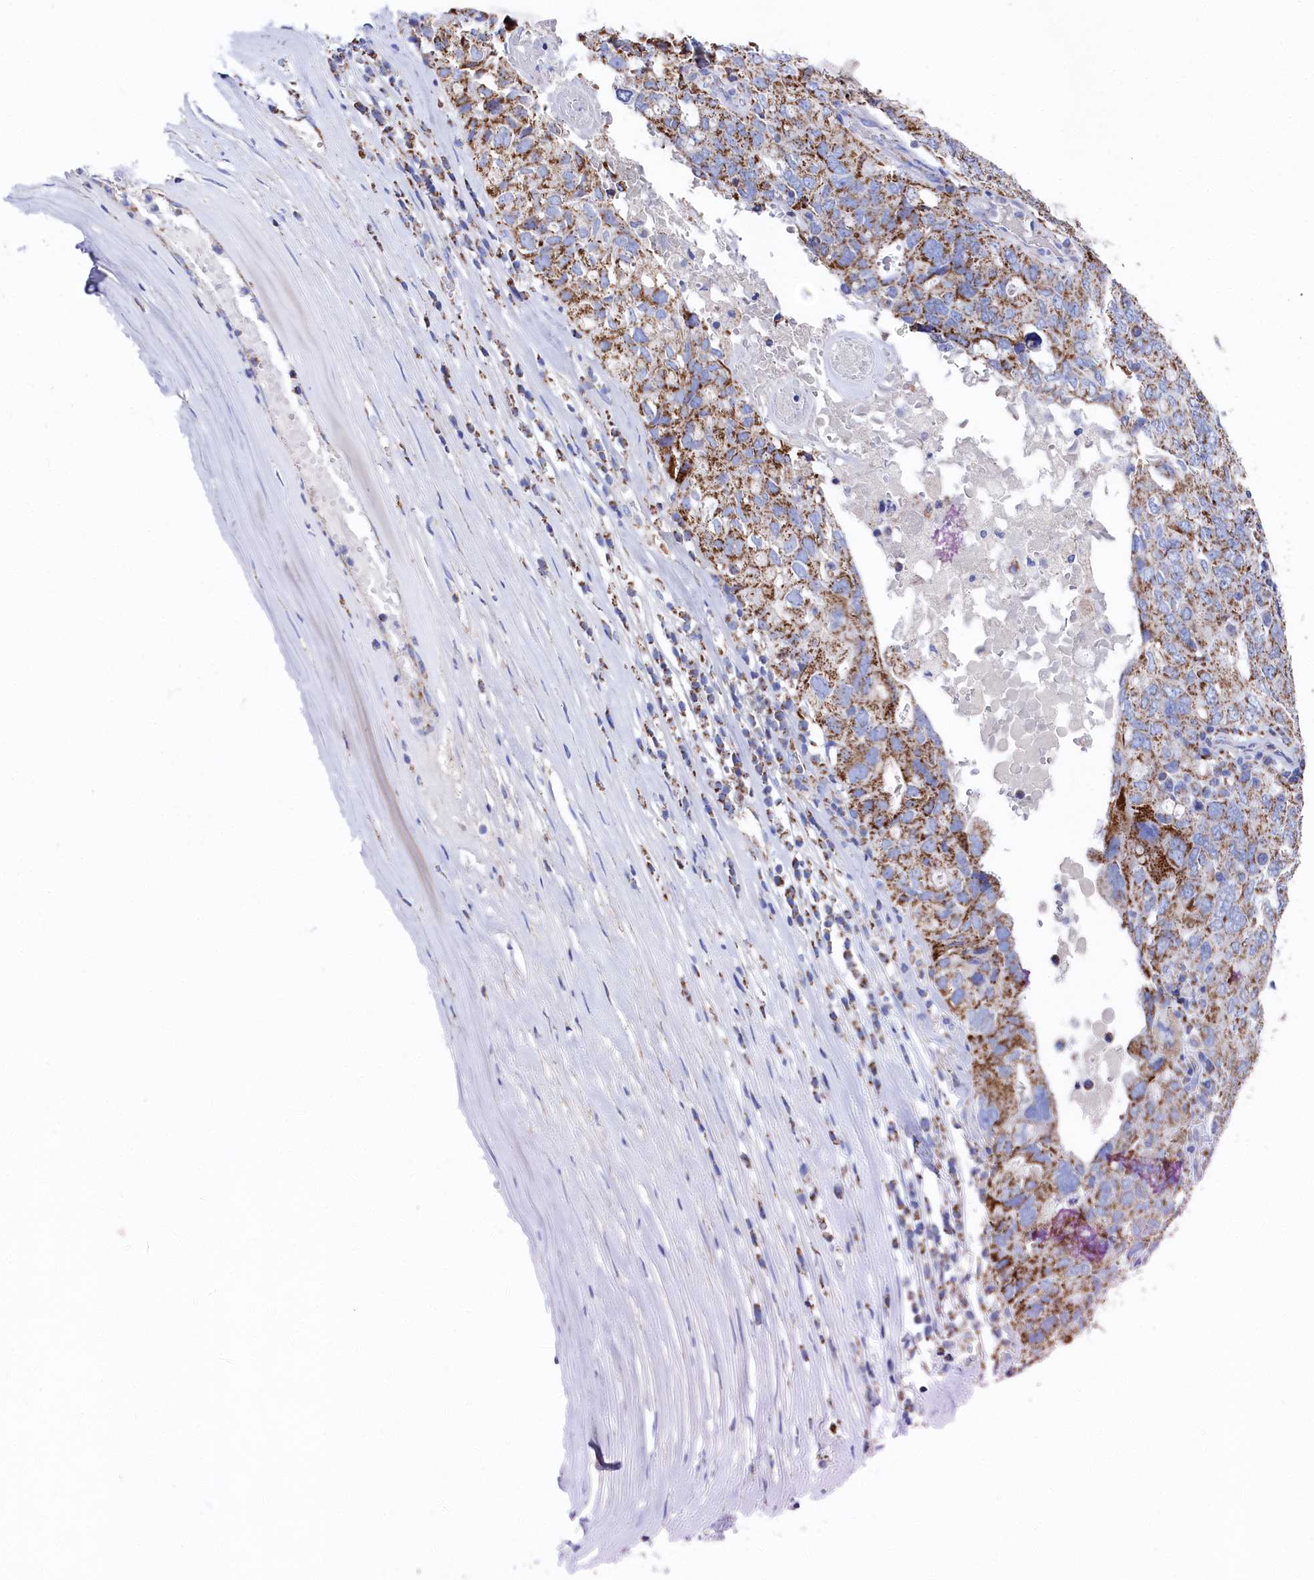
{"staining": {"intensity": "moderate", "quantity": ">75%", "location": "cytoplasmic/membranous"}, "tissue": "ovarian cancer", "cell_type": "Tumor cells", "image_type": "cancer", "snomed": [{"axis": "morphology", "description": "Carcinoma, endometroid"}, {"axis": "topography", "description": "Ovary"}], "caption": "Immunohistochemistry (IHC) image of human endometroid carcinoma (ovarian) stained for a protein (brown), which exhibits medium levels of moderate cytoplasmic/membranous expression in approximately >75% of tumor cells.", "gene": "MMAB", "patient": {"sex": "female", "age": 62}}